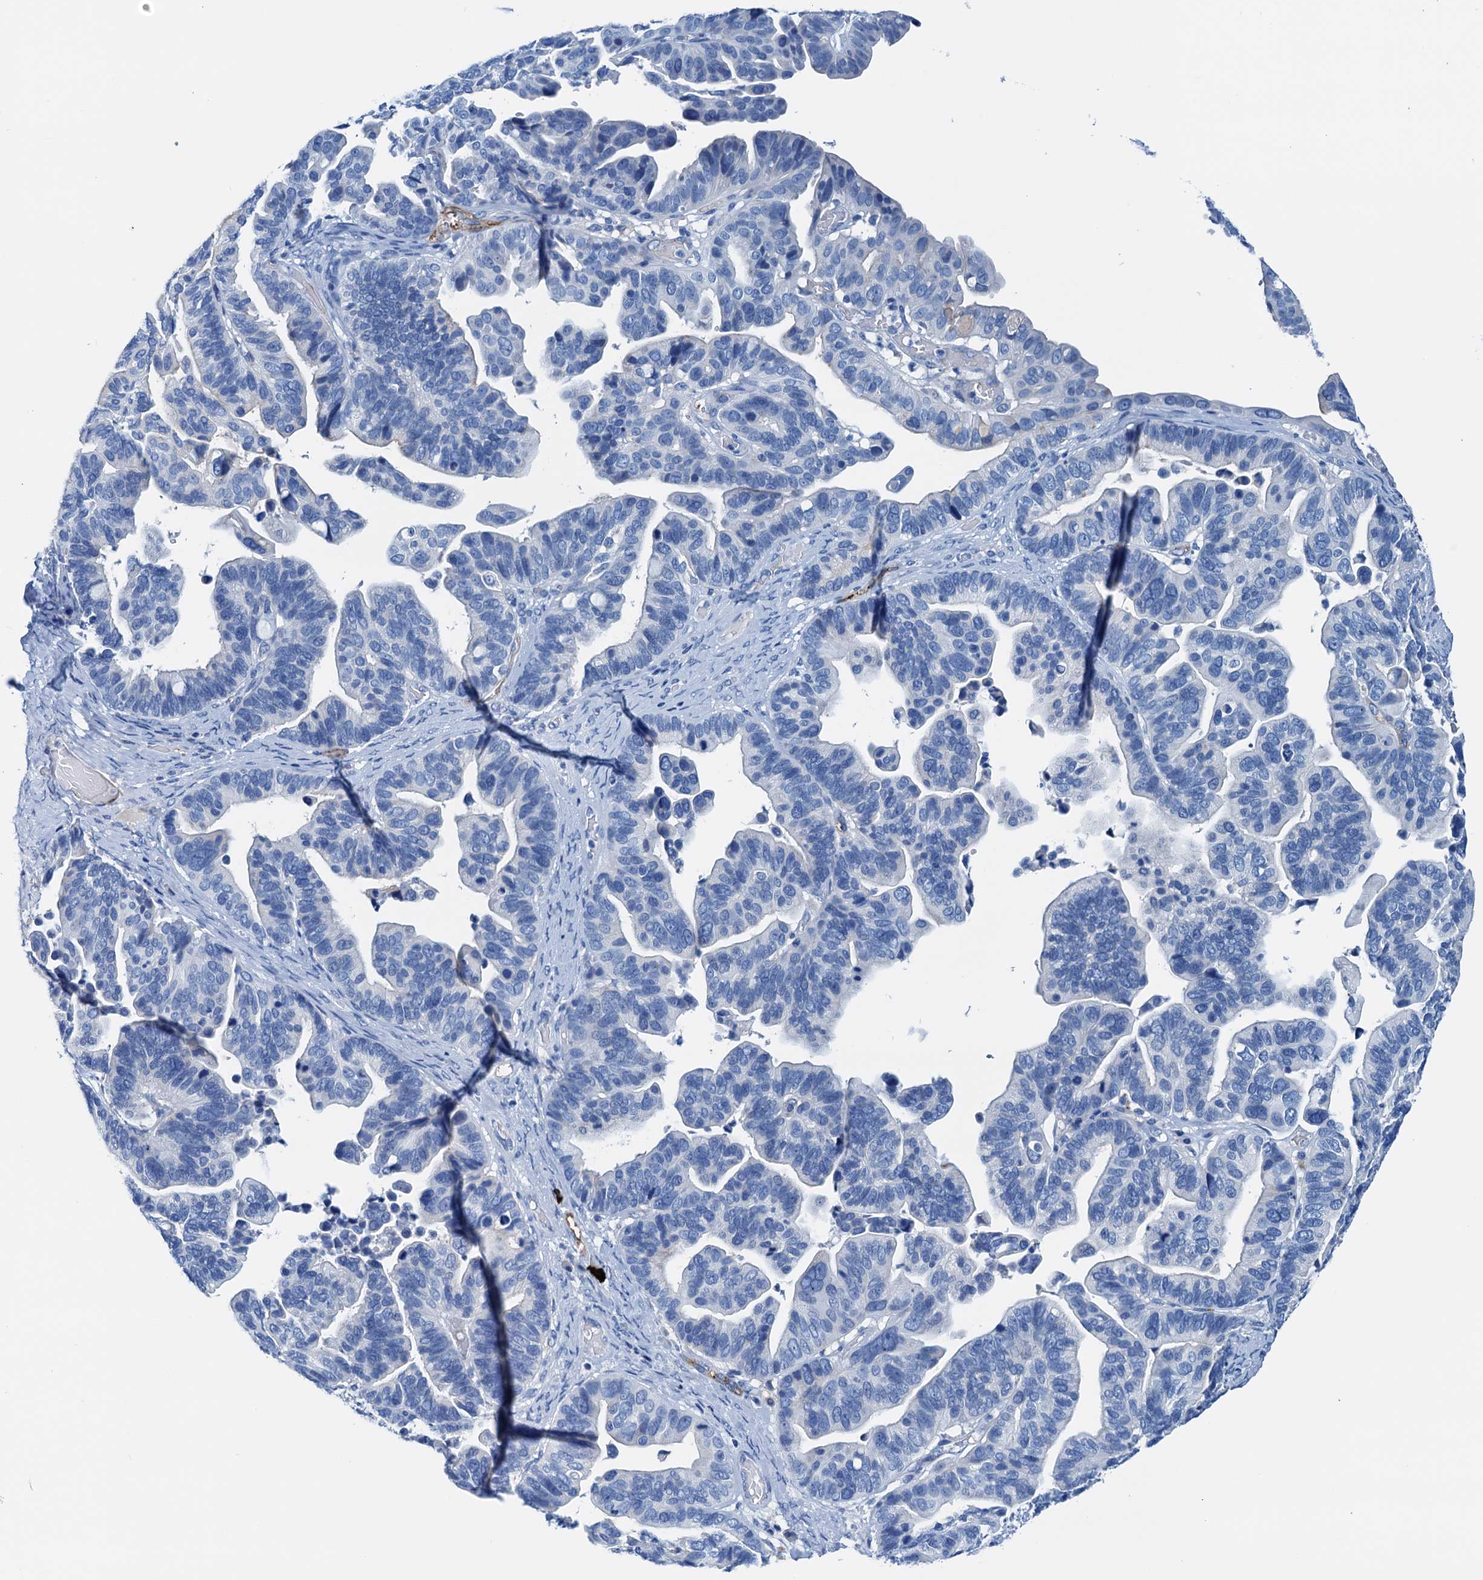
{"staining": {"intensity": "negative", "quantity": "none", "location": "none"}, "tissue": "ovarian cancer", "cell_type": "Tumor cells", "image_type": "cancer", "snomed": [{"axis": "morphology", "description": "Cystadenocarcinoma, serous, NOS"}, {"axis": "topography", "description": "Ovary"}], "caption": "Immunohistochemistry (IHC) photomicrograph of human ovarian cancer stained for a protein (brown), which shows no staining in tumor cells.", "gene": "C1QTNF4", "patient": {"sex": "female", "age": 56}}